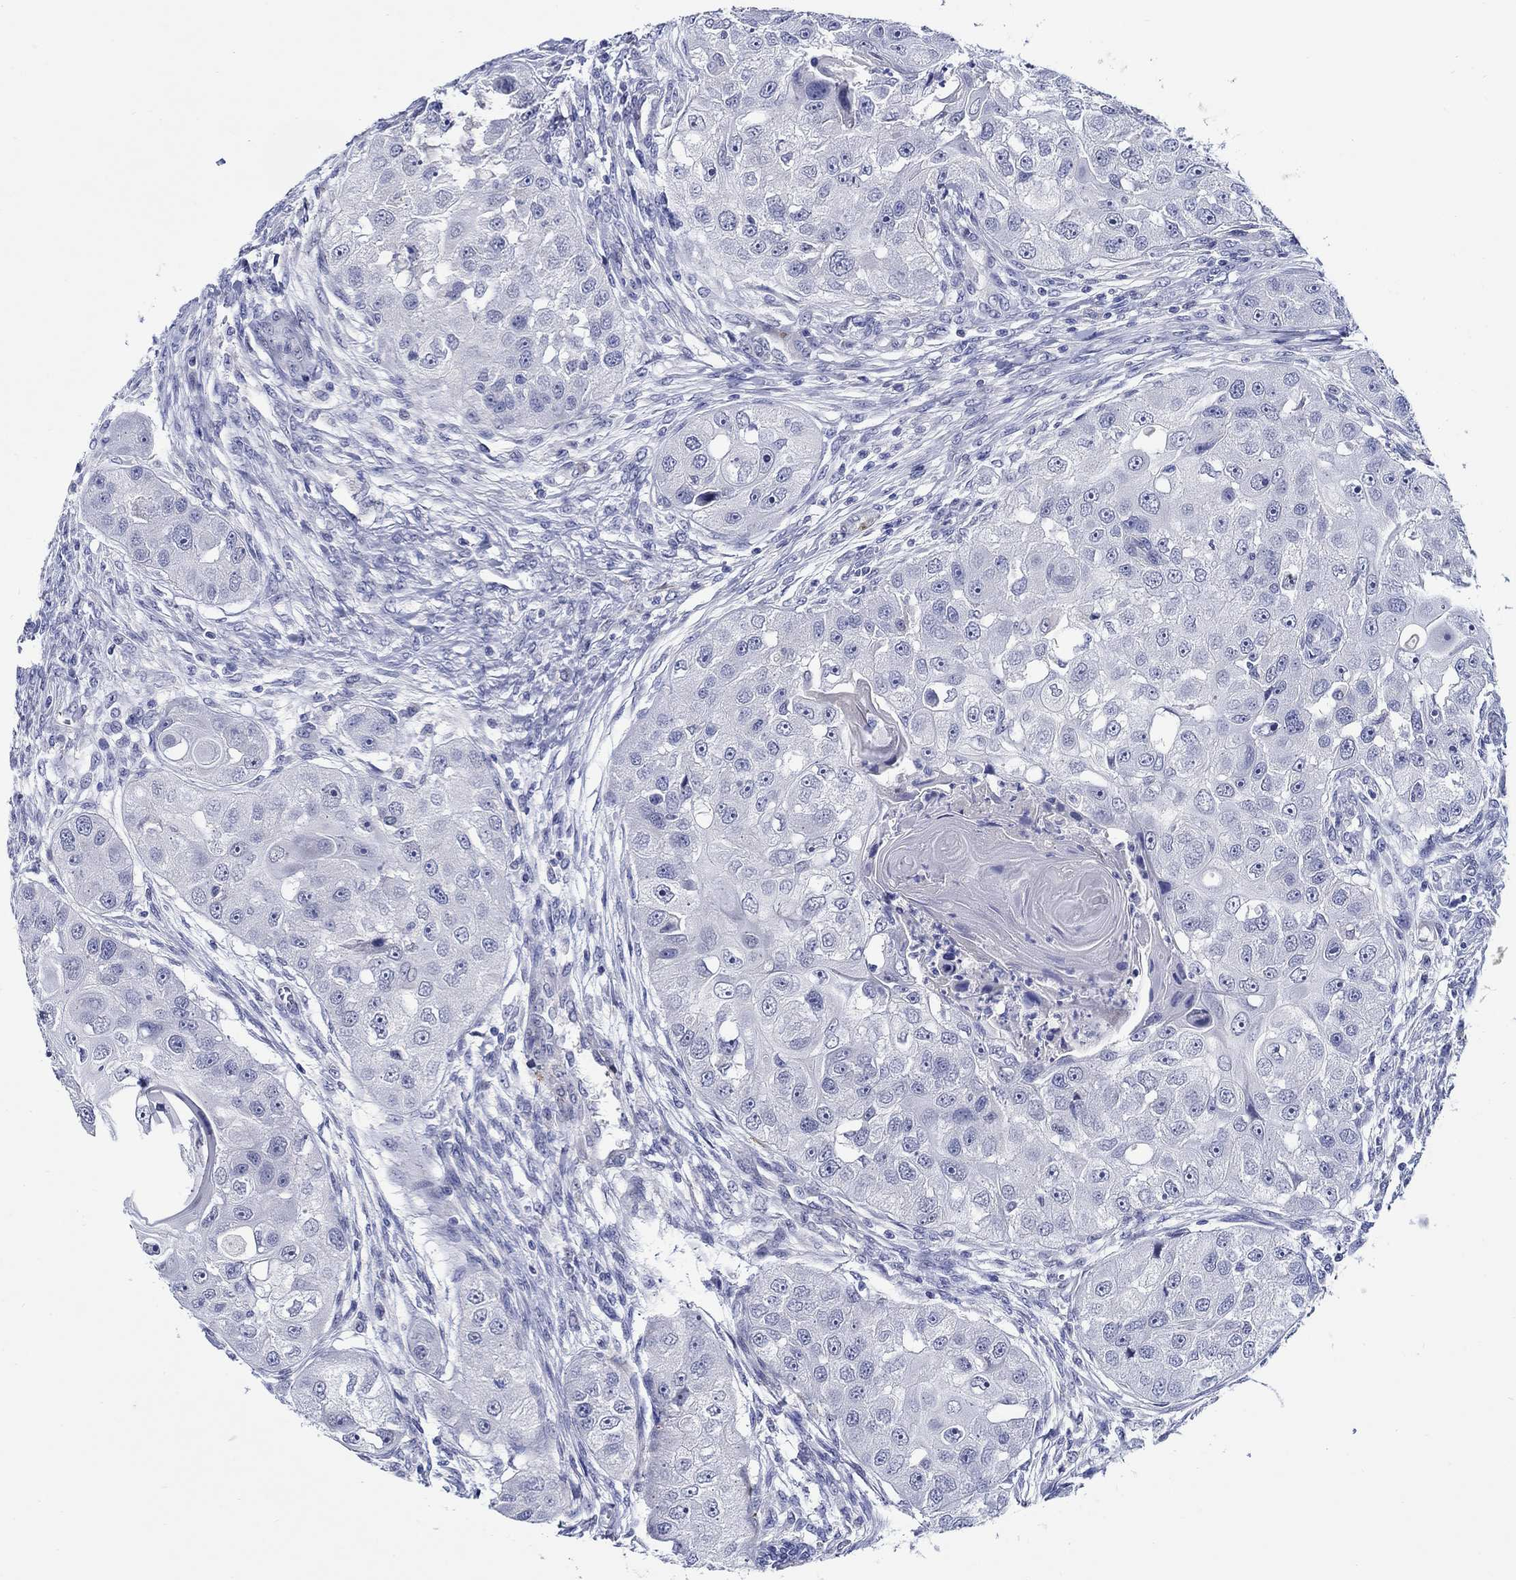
{"staining": {"intensity": "negative", "quantity": "none", "location": "none"}, "tissue": "head and neck cancer", "cell_type": "Tumor cells", "image_type": "cancer", "snomed": [{"axis": "morphology", "description": "Squamous cell carcinoma, NOS"}, {"axis": "topography", "description": "Head-Neck"}], "caption": "Tumor cells are negative for brown protein staining in head and neck cancer (squamous cell carcinoma). (DAB (3,3'-diaminobenzidine) immunohistochemistry, high magnification).", "gene": "MC2R", "patient": {"sex": "male", "age": 51}}